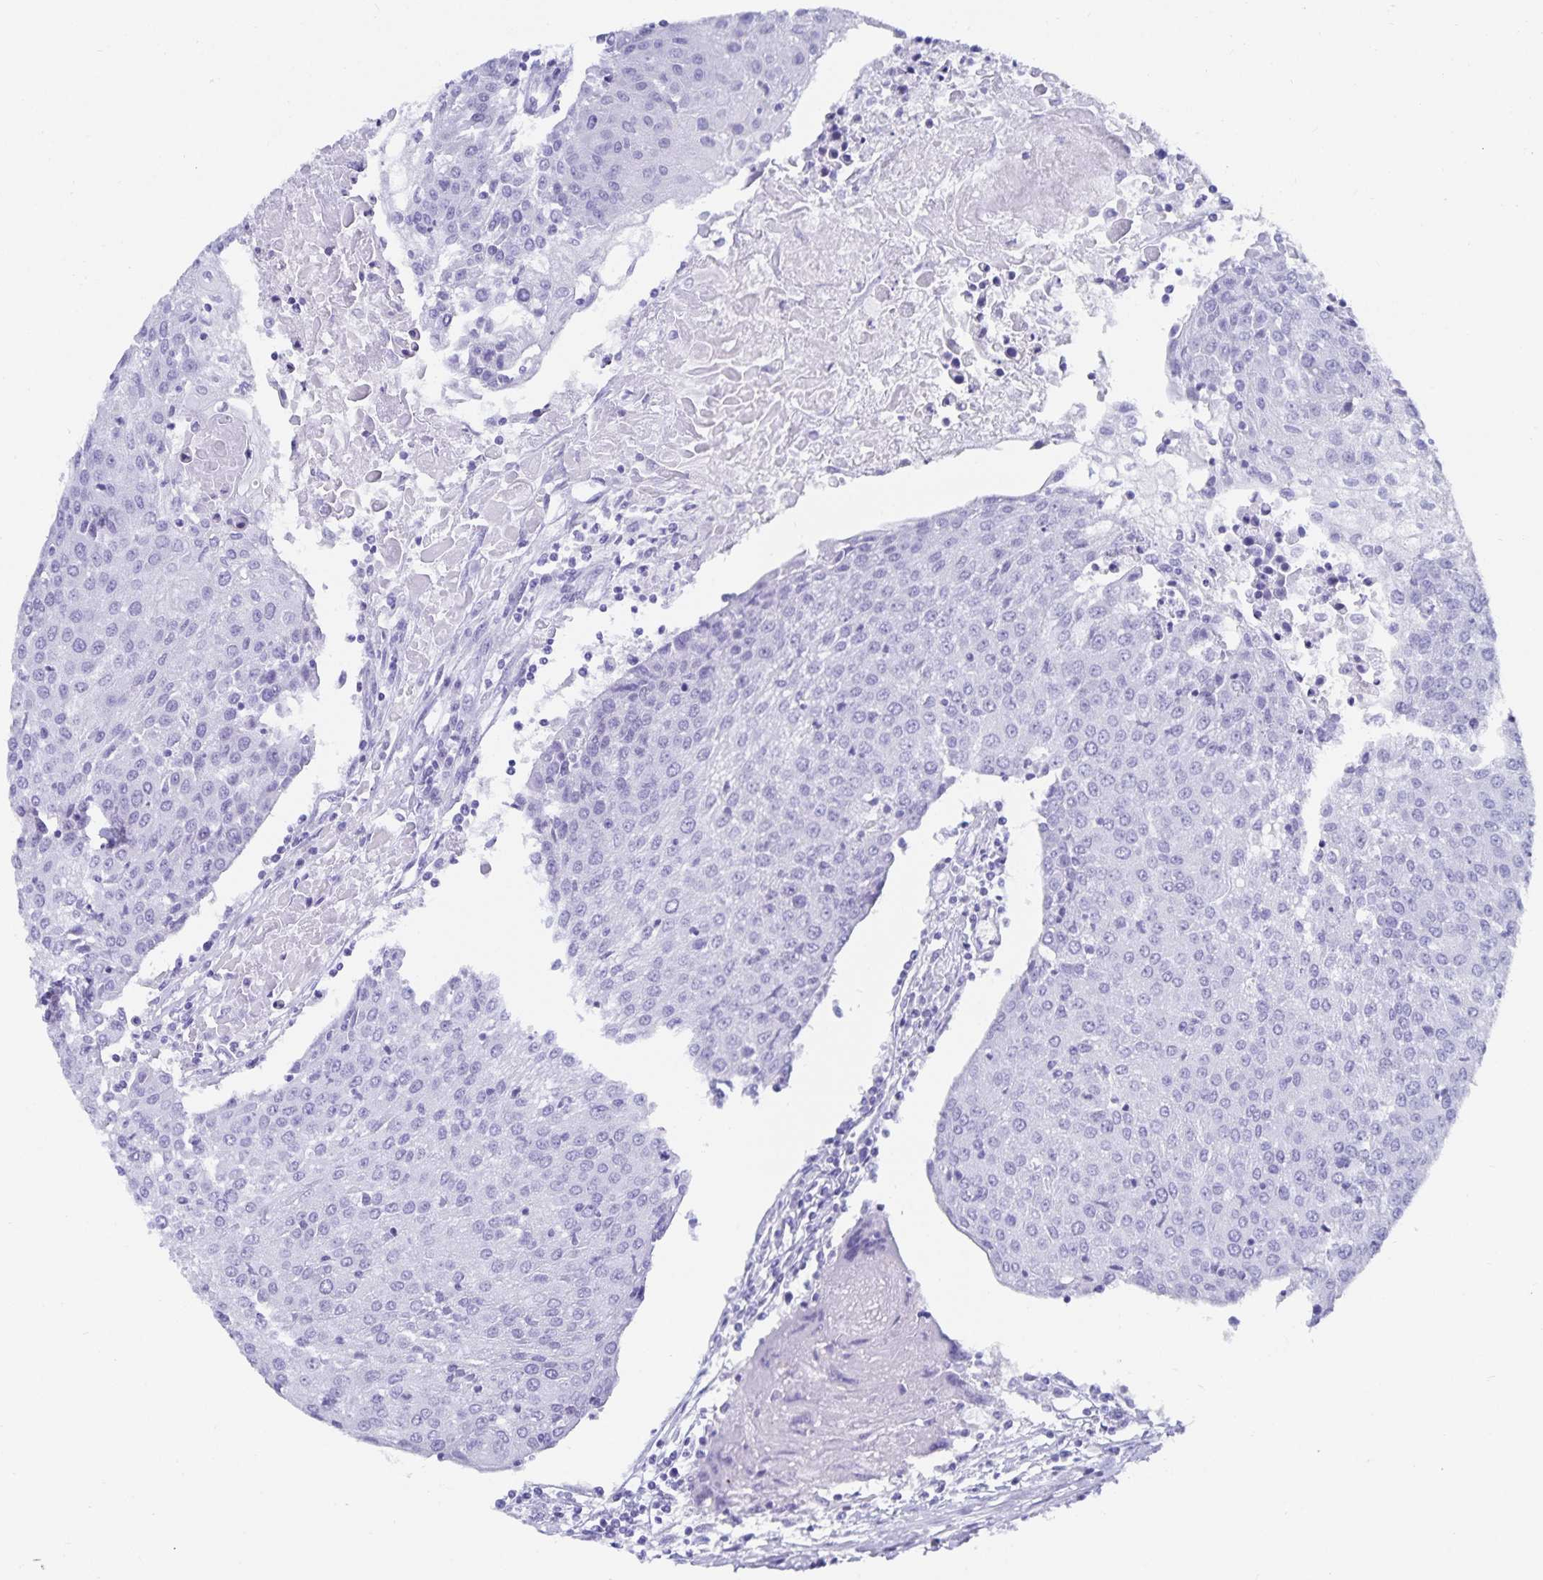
{"staining": {"intensity": "negative", "quantity": "none", "location": "none"}, "tissue": "urothelial cancer", "cell_type": "Tumor cells", "image_type": "cancer", "snomed": [{"axis": "morphology", "description": "Urothelial carcinoma, High grade"}, {"axis": "topography", "description": "Urinary bladder"}], "caption": "Tumor cells are negative for protein expression in human urothelial cancer.", "gene": "C19orf73", "patient": {"sex": "female", "age": 85}}